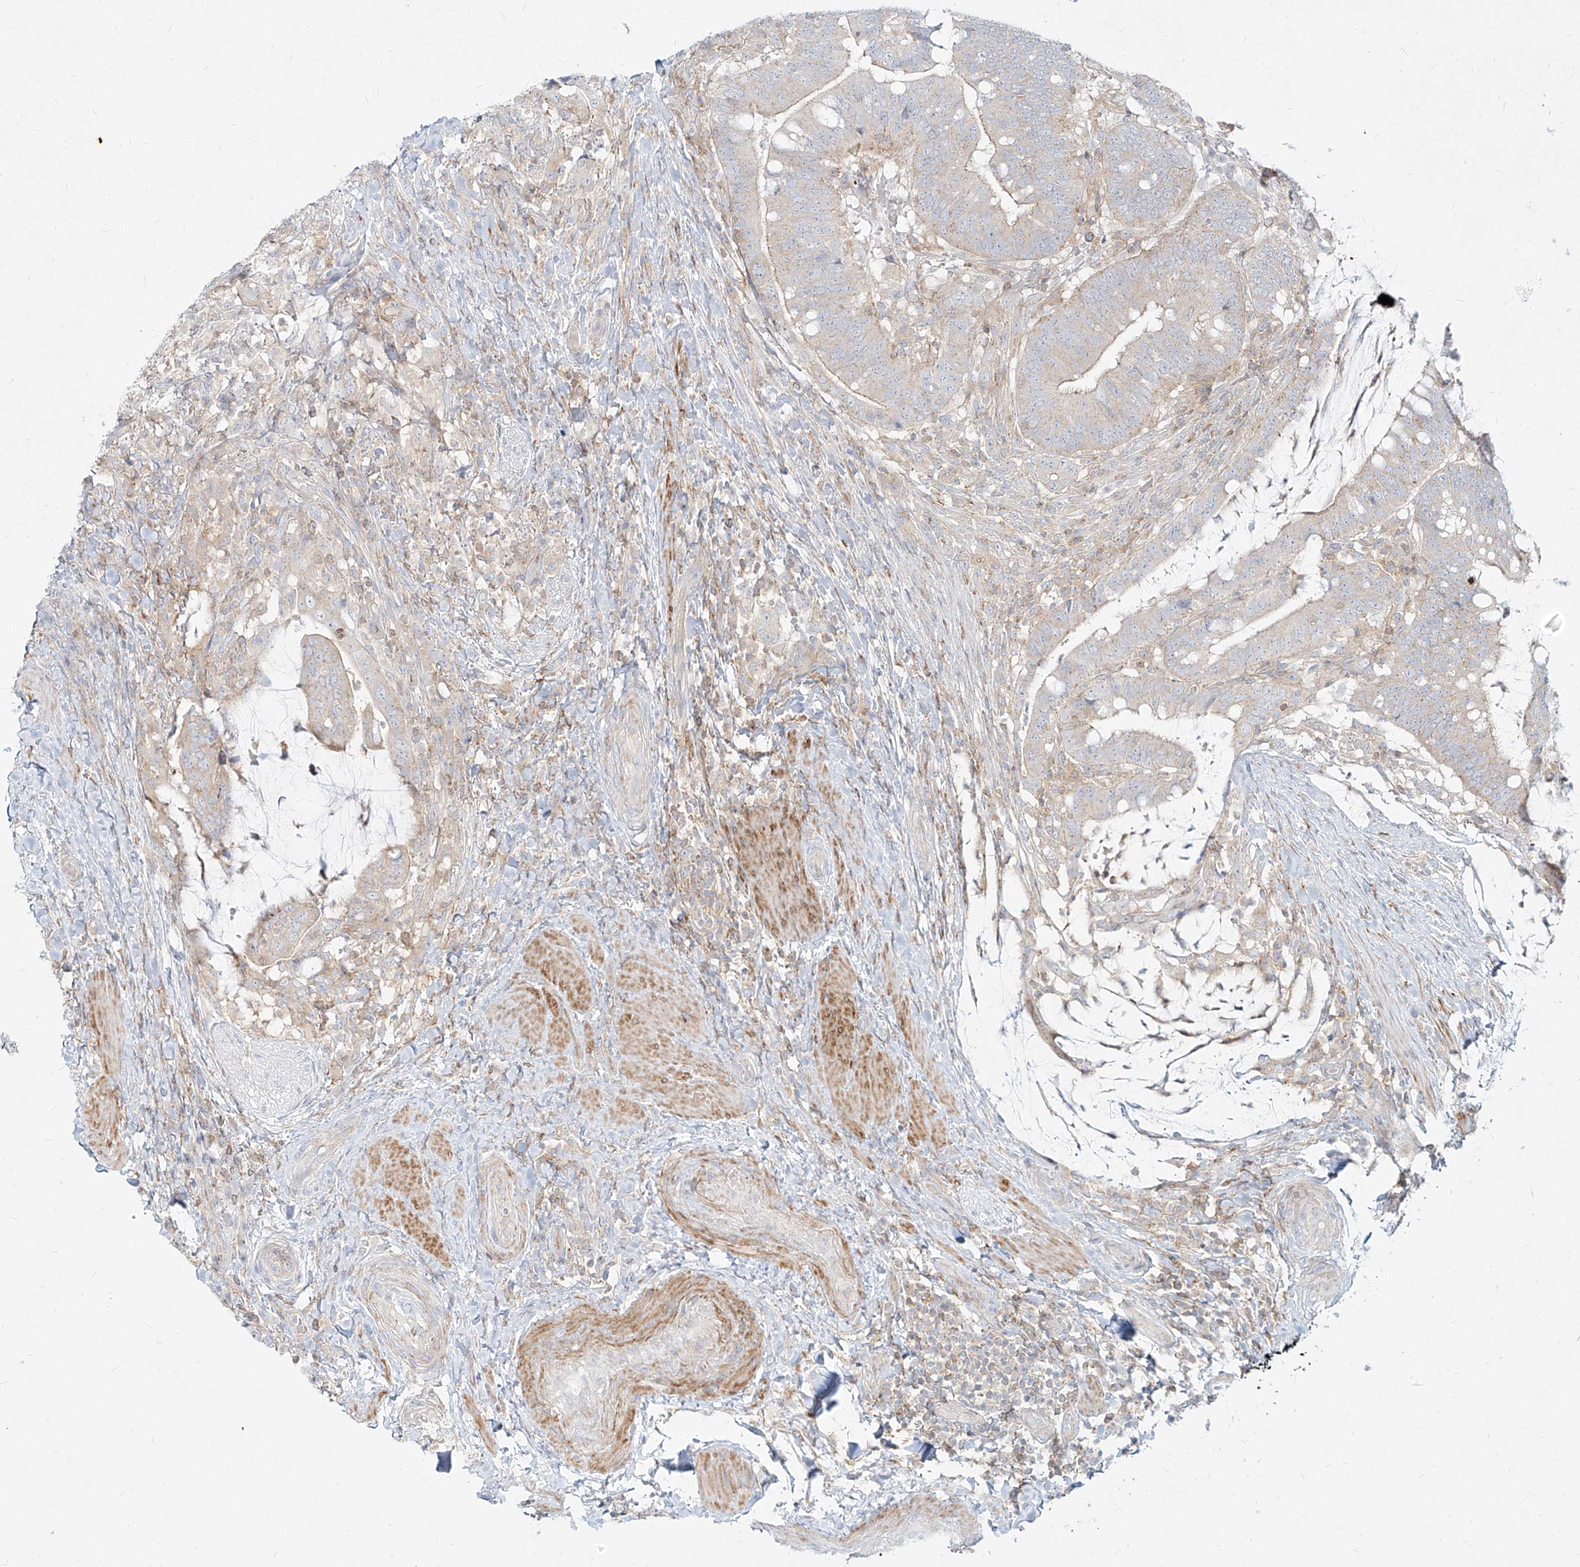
{"staining": {"intensity": "weak", "quantity": "<25%", "location": "cytoplasmic/membranous"}, "tissue": "colorectal cancer", "cell_type": "Tumor cells", "image_type": "cancer", "snomed": [{"axis": "morphology", "description": "Adenocarcinoma, NOS"}, {"axis": "topography", "description": "Colon"}], "caption": "Human colorectal adenocarcinoma stained for a protein using IHC demonstrates no expression in tumor cells.", "gene": "SLC2A12", "patient": {"sex": "female", "age": 66}}